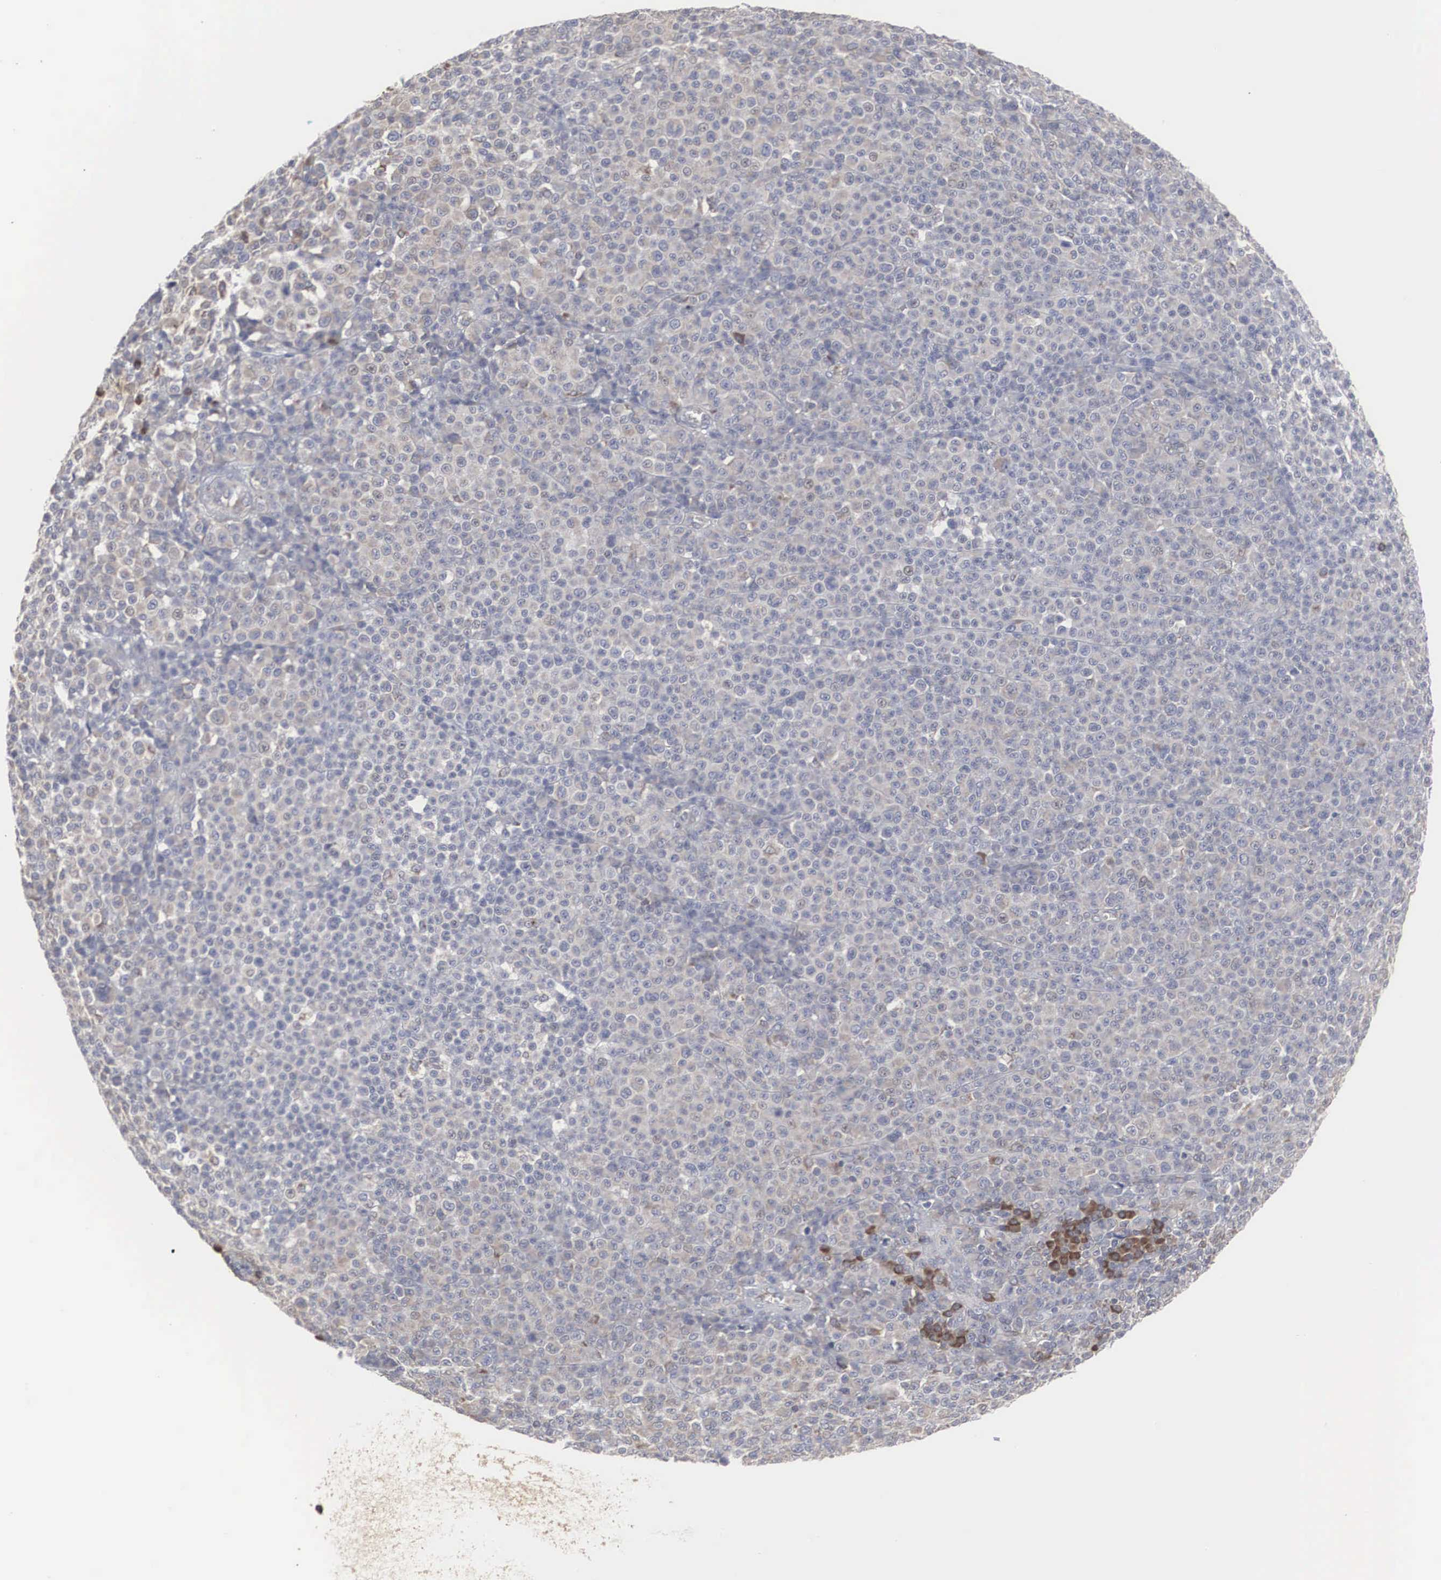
{"staining": {"intensity": "weak", "quantity": "<25%", "location": "cytoplasmic/membranous"}, "tissue": "melanoma", "cell_type": "Tumor cells", "image_type": "cancer", "snomed": [{"axis": "morphology", "description": "Malignant melanoma, Metastatic site"}, {"axis": "topography", "description": "Skin"}], "caption": "DAB immunohistochemical staining of human melanoma exhibits no significant positivity in tumor cells.", "gene": "MIA2", "patient": {"sex": "male", "age": 32}}